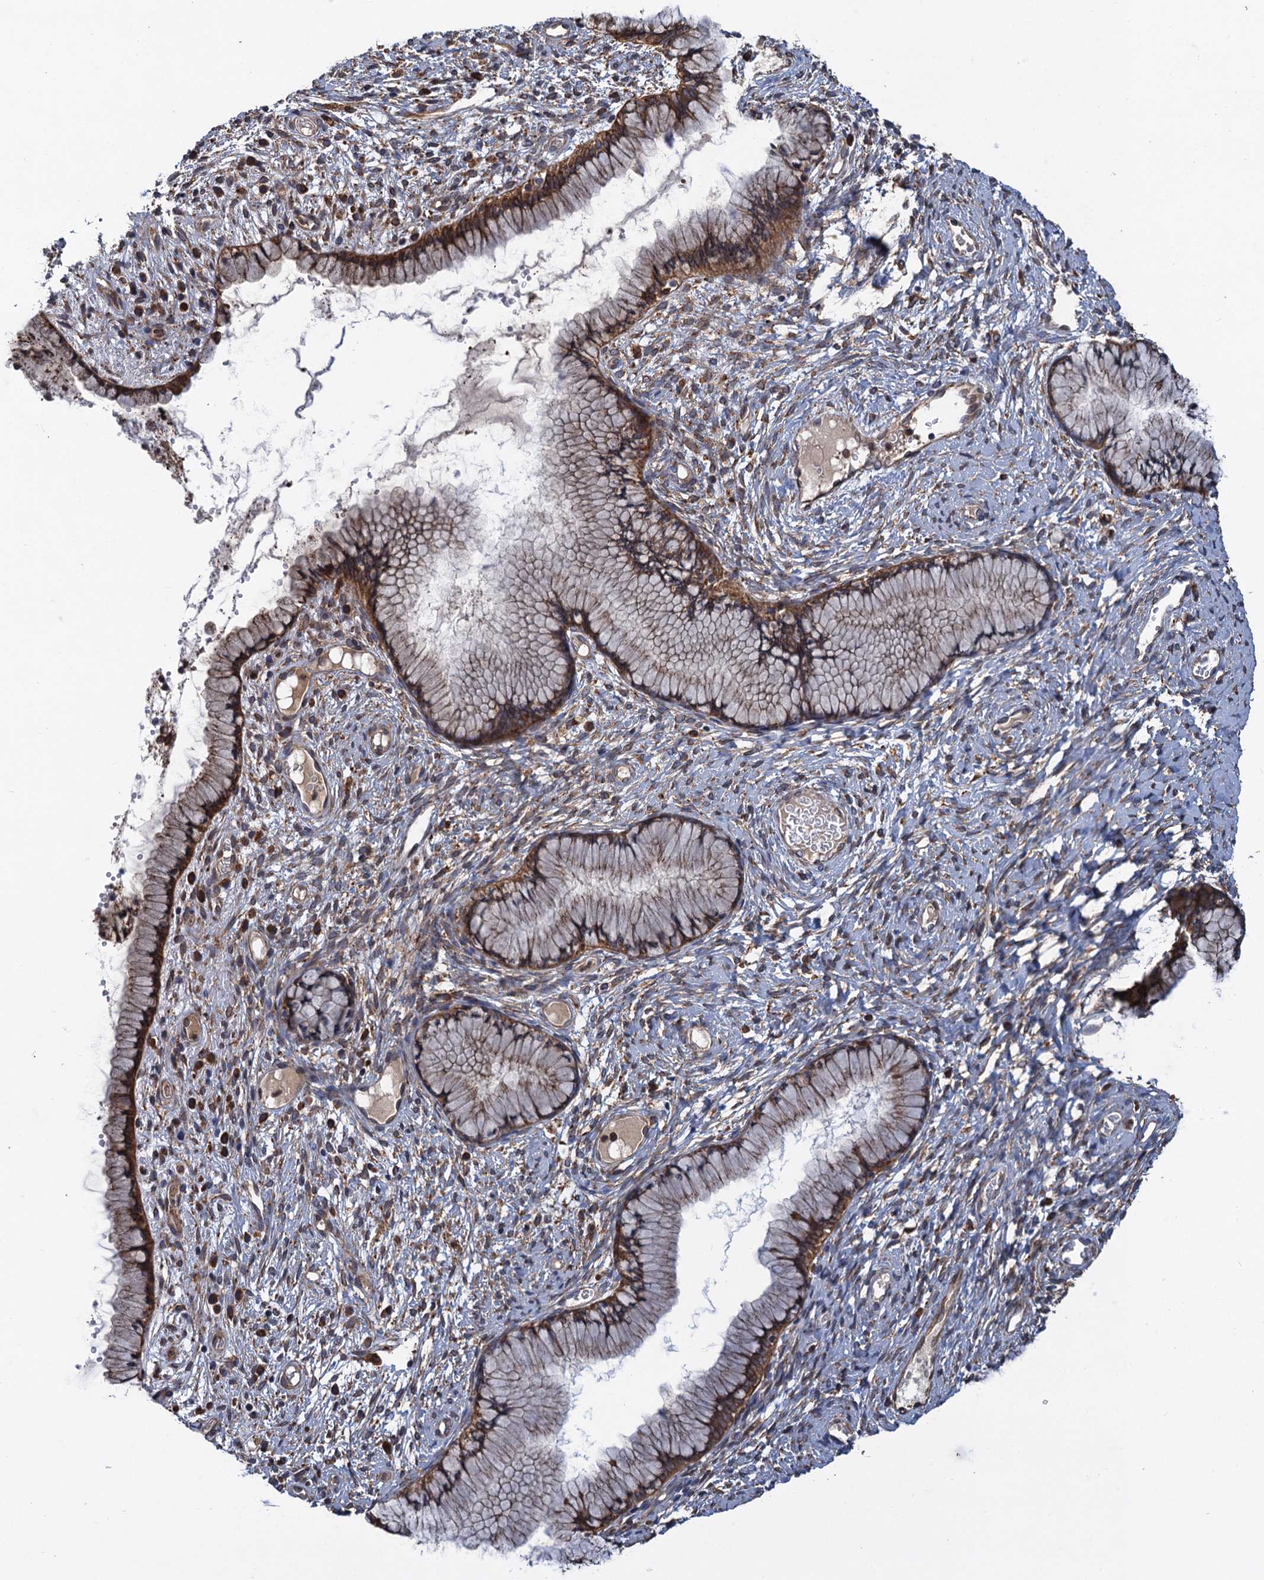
{"staining": {"intensity": "moderate", "quantity": ">75%", "location": "cytoplasmic/membranous"}, "tissue": "cervix", "cell_type": "Glandular cells", "image_type": "normal", "snomed": [{"axis": "morphology", "description": "Normal tissue, NOS"}, {"axis": "topography", "description": "Cervix"}], "caption": "Human cervix stained with a brown dye reveals moderate cytoplasmic/membranous positive expression in approximately >75% of glandular cells.", "gene": "ARMC5", "patient": {"sex": "female", "age": 42}}